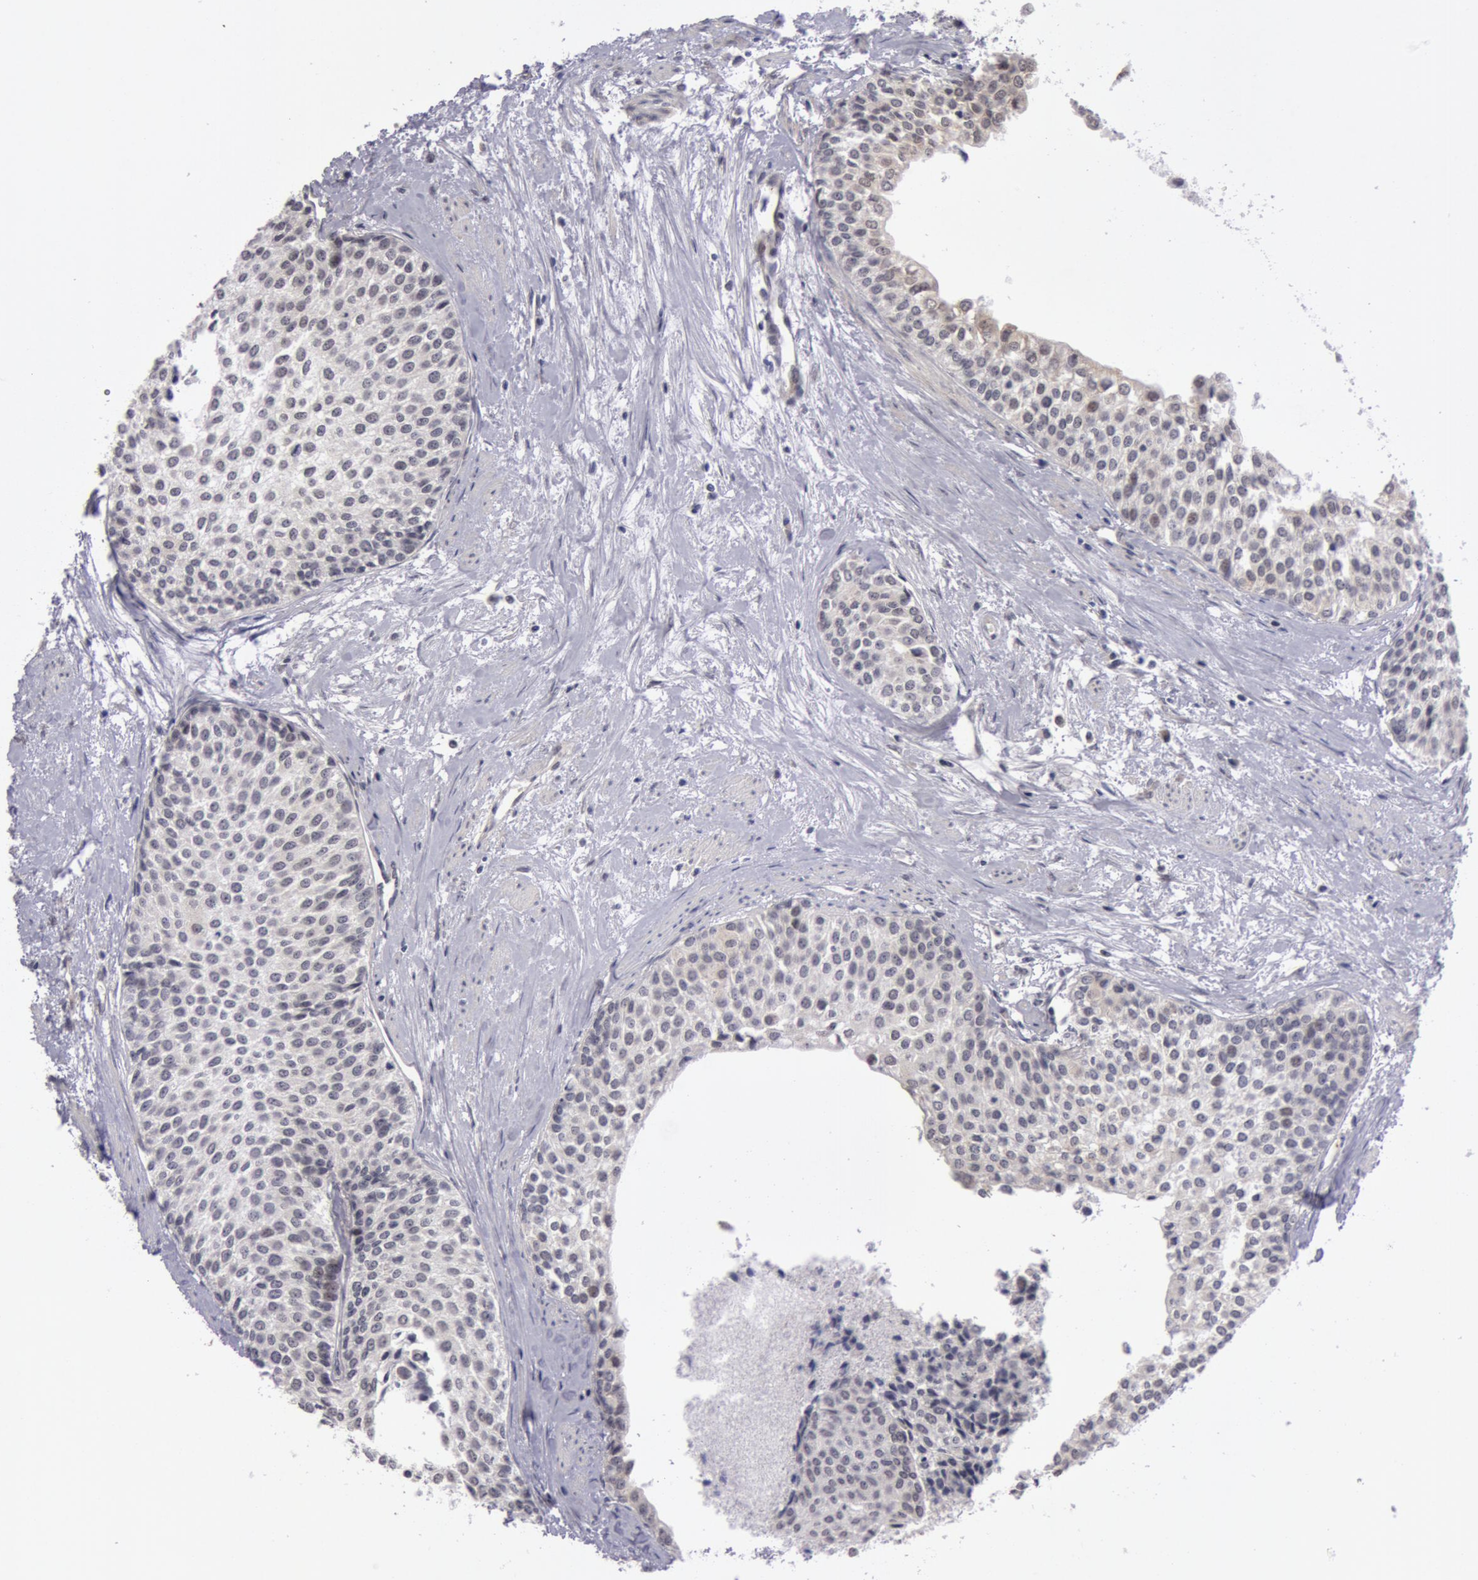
{"staining": {"intensity": "negative", "quantity": "none", "location": "none"}, "tissue": "urothelial cancer", "cell_type": "Tumor cells", "image_type": "cancer", "snomed": [{"axis": "morphology", "description": "Urothelial carcinoma, Low grade"}, {"axis": "topography", "description": "Urinary bladder"}], "caption": "A high-resolution photomicrograph shows immunohistochemistry staining of urothelial cancer, which shows no significant staining in tumor cells. (DAB IHC visualized using brightfield microscopy, high magnification).", "gene": "SYTL4", "patient": {"sex": "female", "age": 73}}